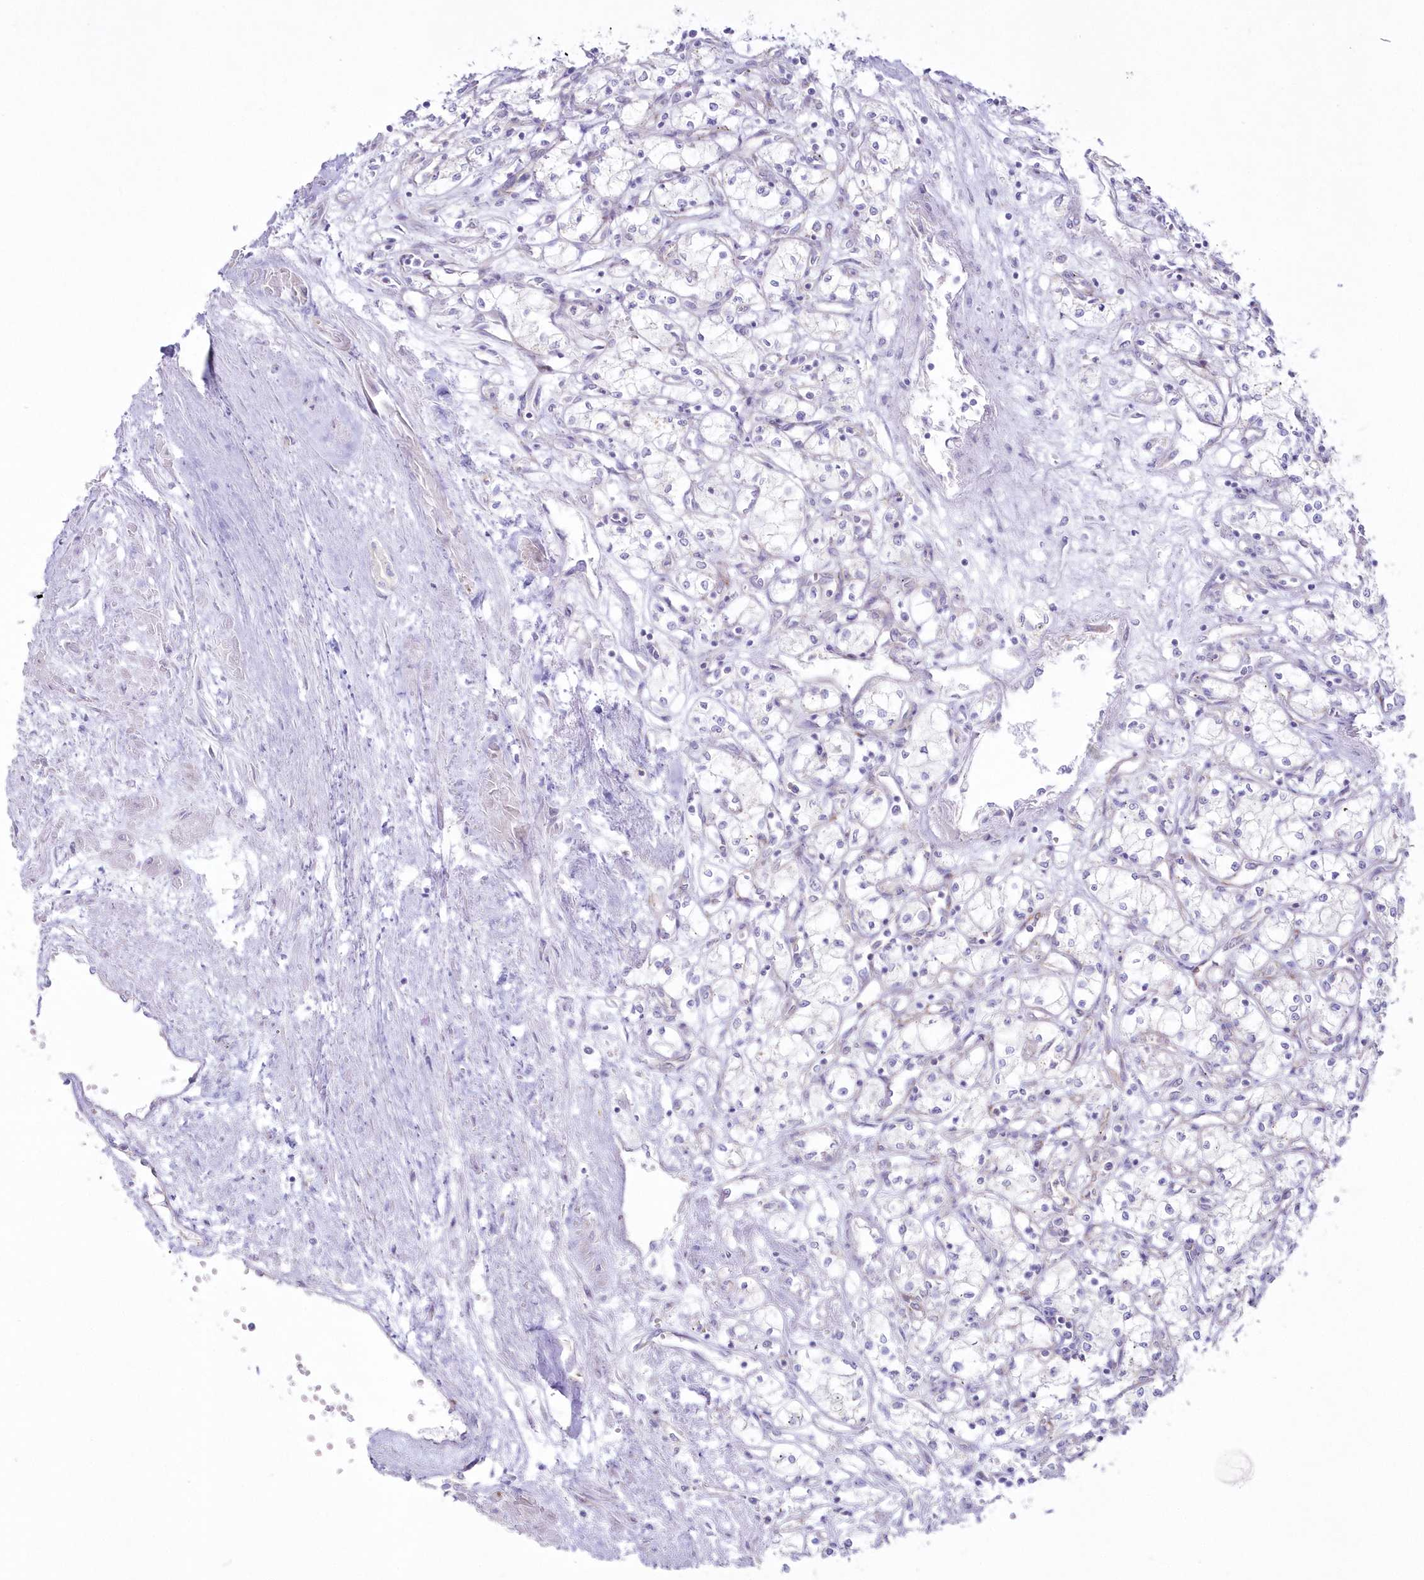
{"staining": {"intensity": "negative", "quantity": "none", "location": "none"}, "tissue": "renal cancer", "cell_type": "Tumor cells", "image_type": "cancer", "snomed": [{"axis": "morphology", "description": "Adenocarcinoma, NOS"}, {"axis": "topography", "description": "Kidney"}], "caption": "The micrograph displays no staining of tumor cells in renal cancer (adenocarcinoma).", "gene": "ZNF843", "patient": {"sex": "male", "age": 59}}